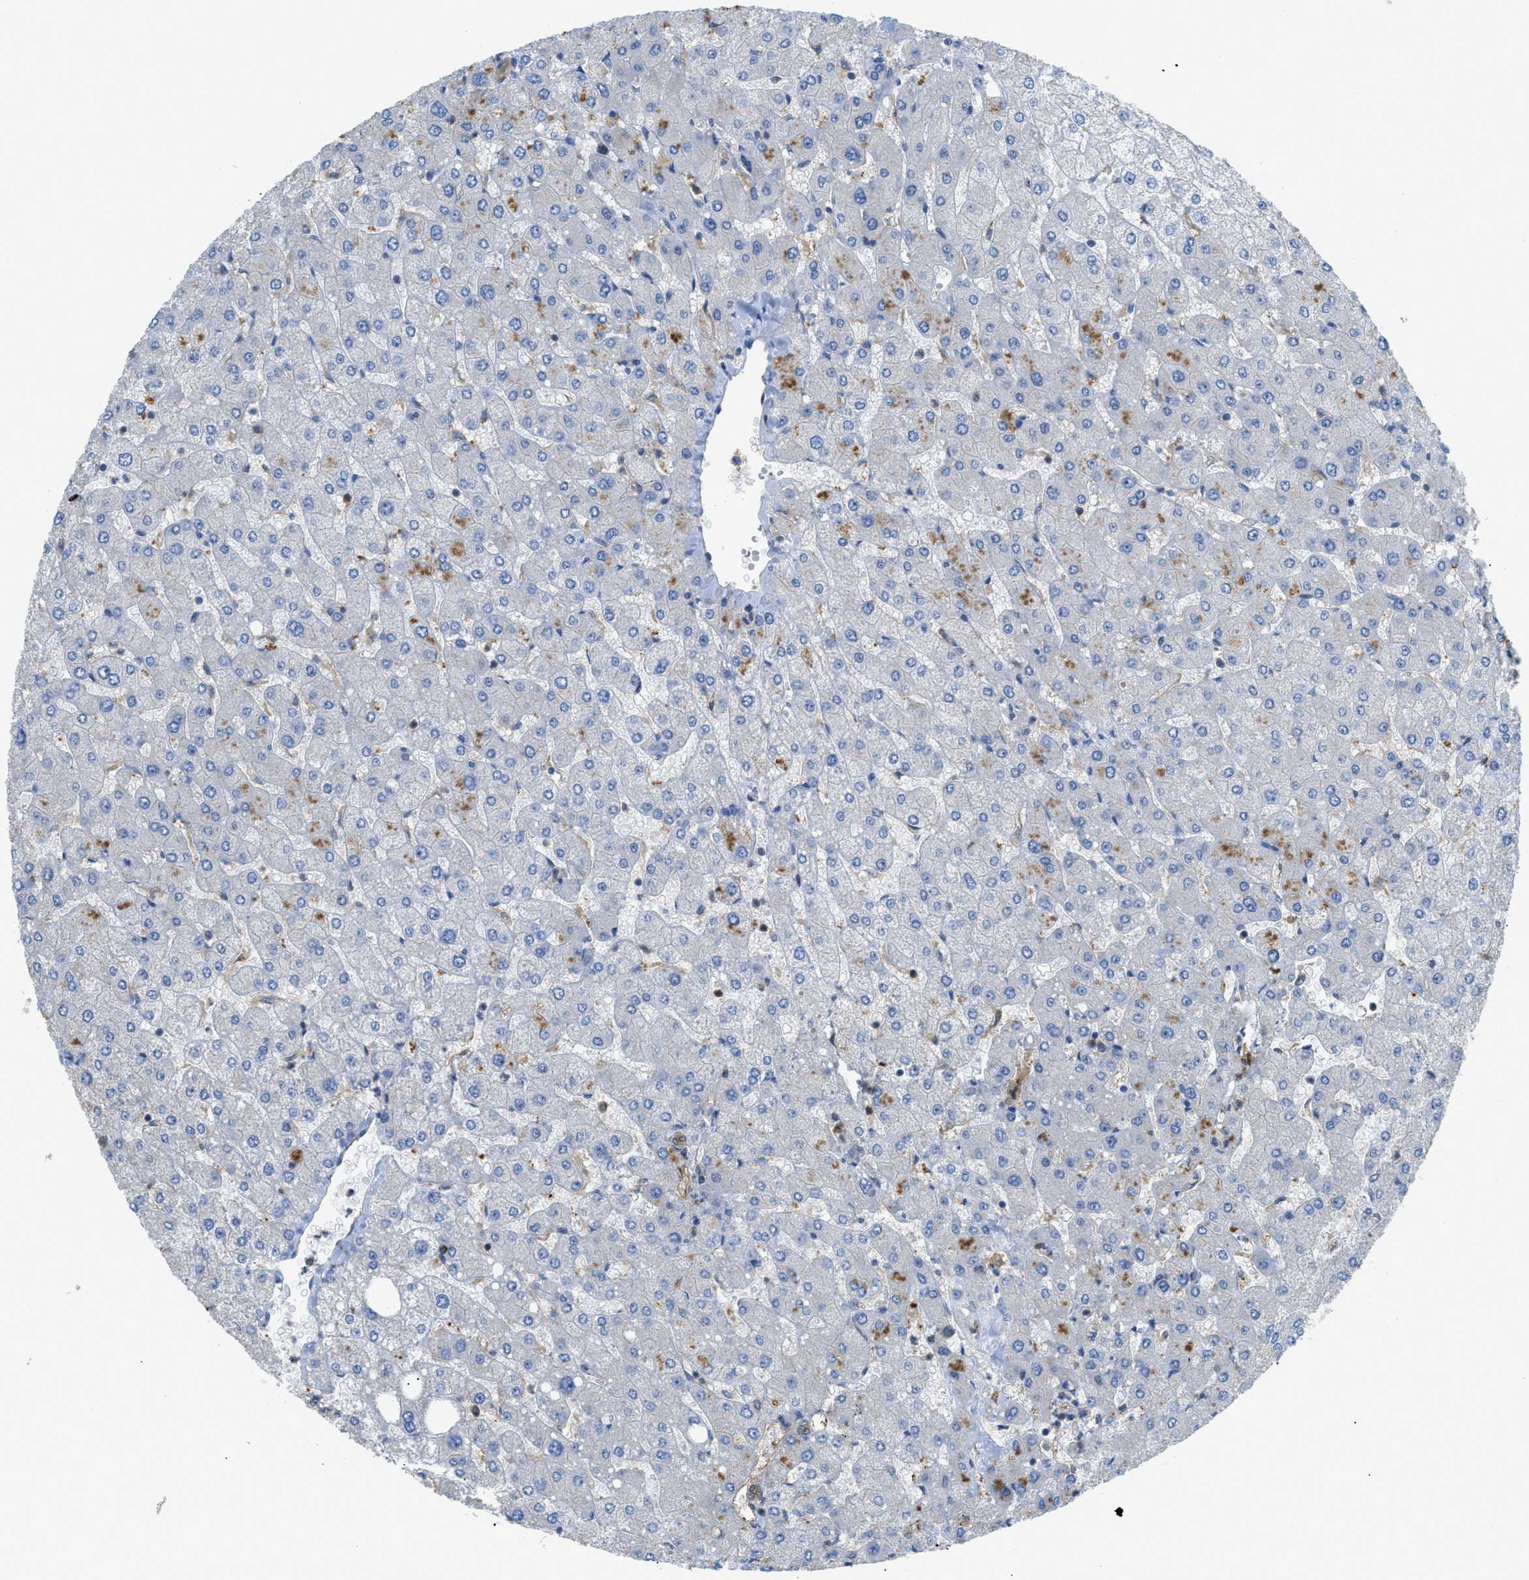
{"staining": {"intensity": "moderate", "quantity": ">75%", "location": "cytoplasmic/membranous"}, "tissue": "liver", "cell_type": "Cholangiocytes", "image_type": "normal", "snomed": [{"axis": "morphology", "description": "Normal tissue, NOS"}, {"axis": "topography", "description": "Liver"}], "caption": "This is a micrograph of immunohistochemistry staining of benign liver, which shows moderate positivity in the cytoplasmic/membranous of cholangiocytes.", "gene": "TRAK2", "patient": {"sex": "male", "age": 55}}